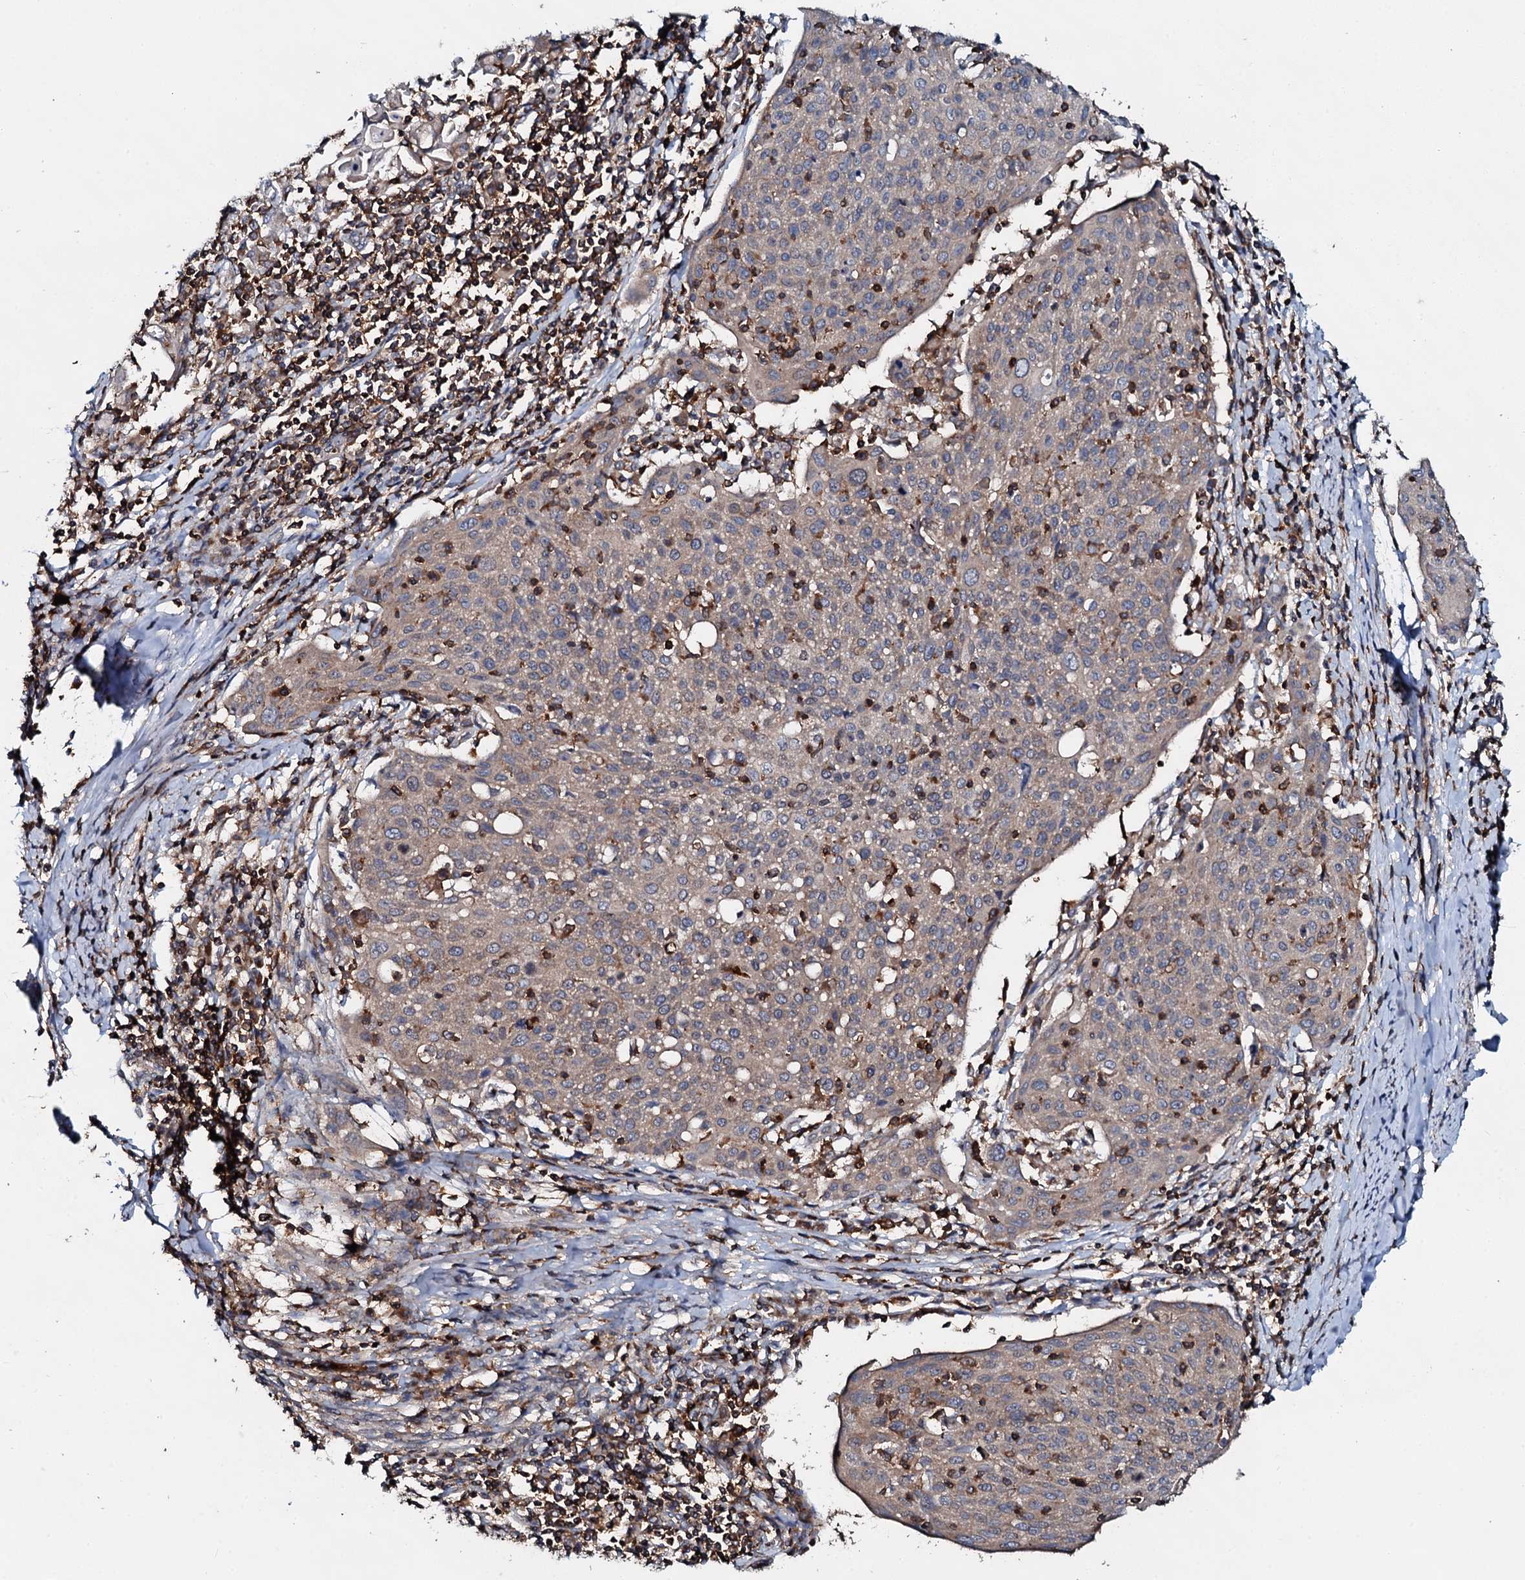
{"staining": {"intensity": "weak", "quantity": ">75%", "location": "cytoplasmic/membranous"}, "tissue": "cervical cancer", "cell_type": "Tumor cells", "image_type": "cancer", "snomed": [{"axis": "morphology", "description": "Squamous cell carcinoma, NOS"}, {"axis": "topography", "description": "Cervix"}], "caption": "This is a micrograph of IHC staining of cervical squamous cell carcinoma, which shows weak positivity in the cytoplasmic/membranous of tumor cells.", "gene": "GRK2", "patient": {"sex": "female", "age": 67}}